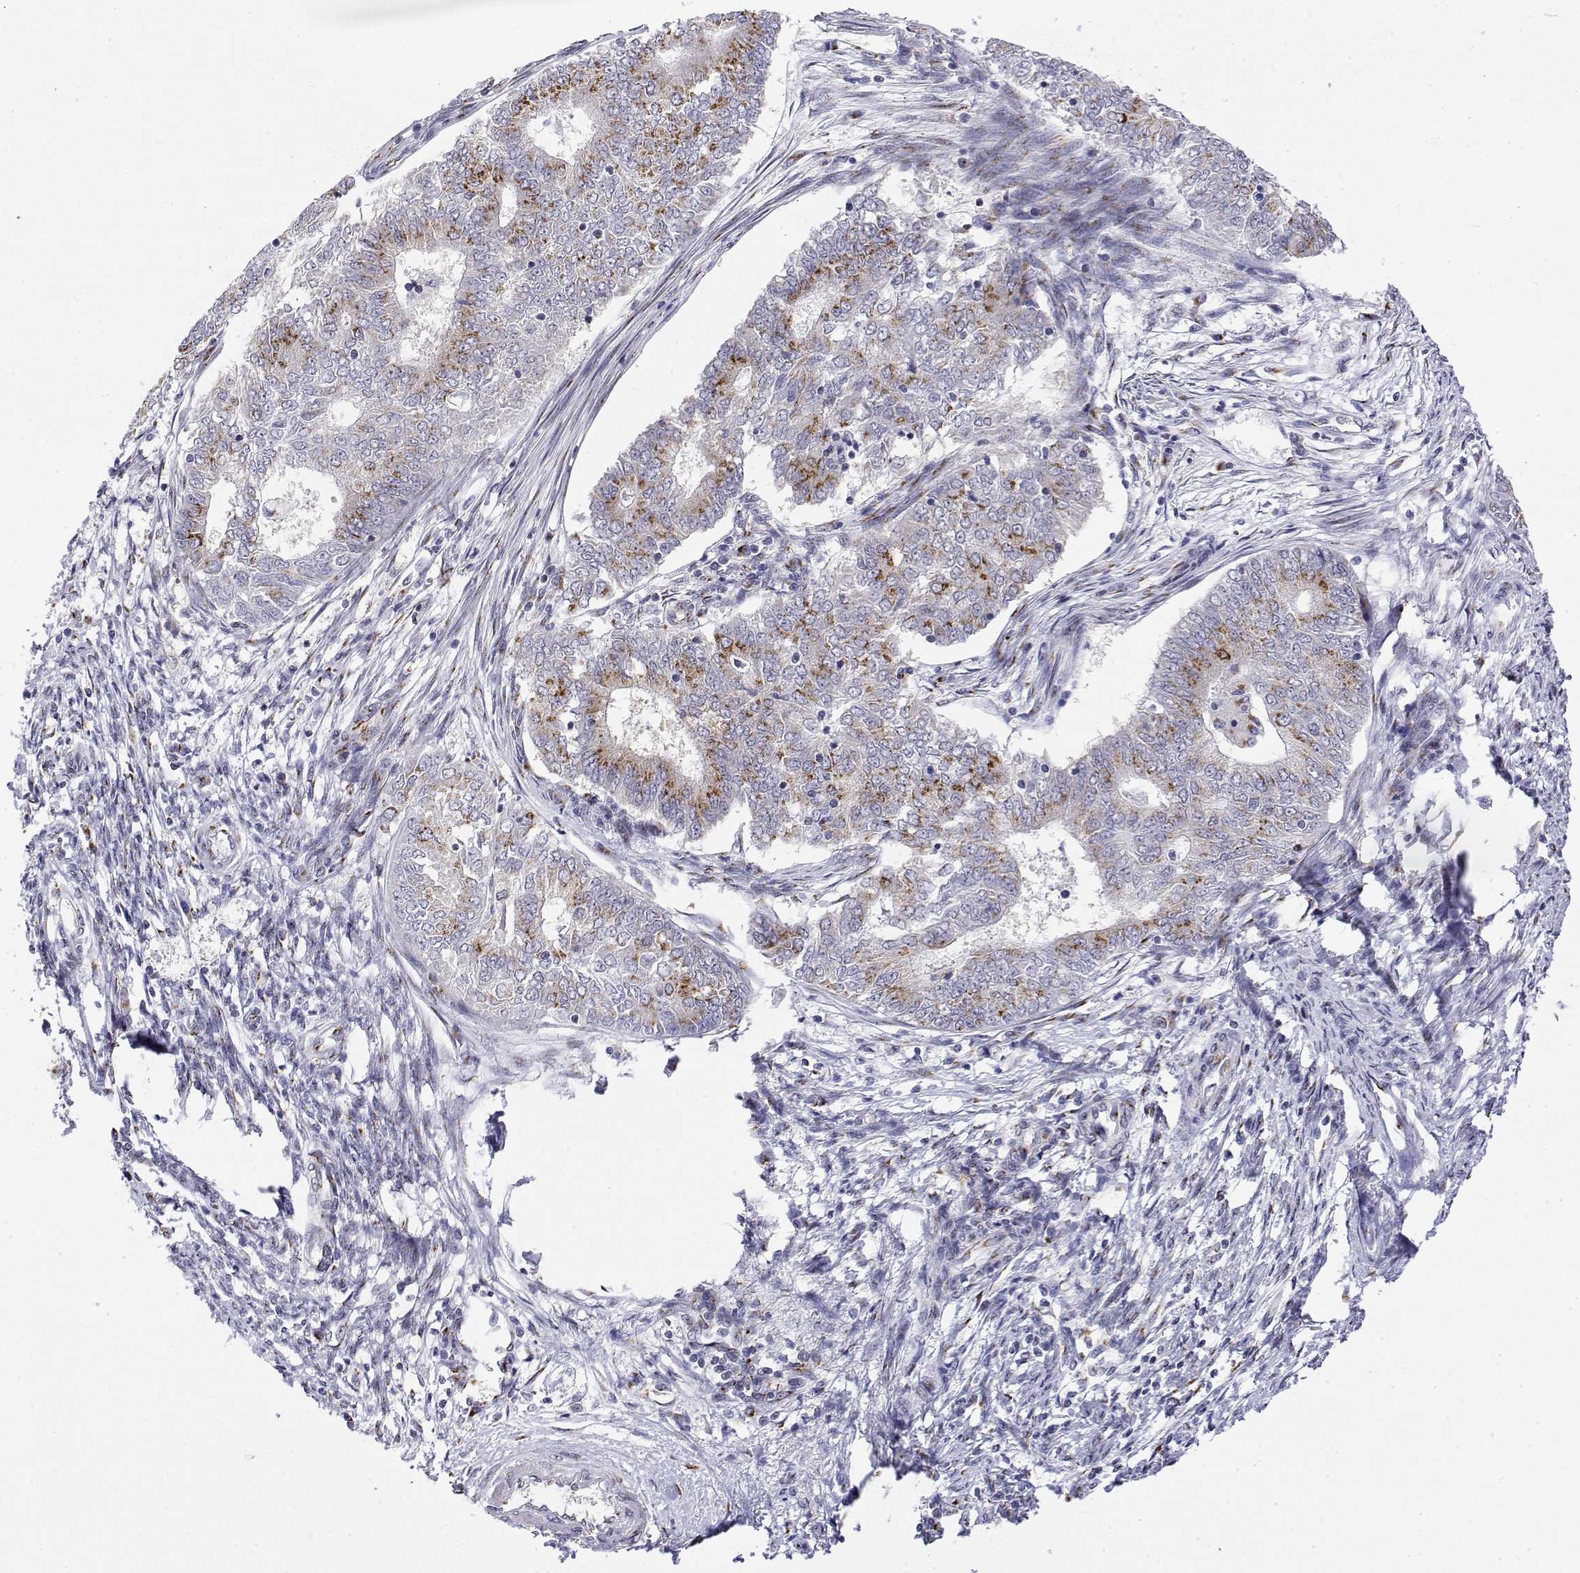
{"staining": {"intensity": "moderate", "quantity": "<25%", "location": "cytoplasmic/membranous"}, "tissue": "endometrial cancer", "cell_type": "Tumor cells", "image_type": "cancer", "snomed": [{"axis": "morphology", "description": "Adenocarcinoma, NOS"}, {"axis": "topography", "description": "Endometrium"}], "caption": "Endometrial cancer (adenocarcinoma) stained for a protein exhibits moderate cytoplasmic/membranous positivity in tumor cells.", "gene": "YIPF3", "patient": {"sex": "female", "age": 62}}